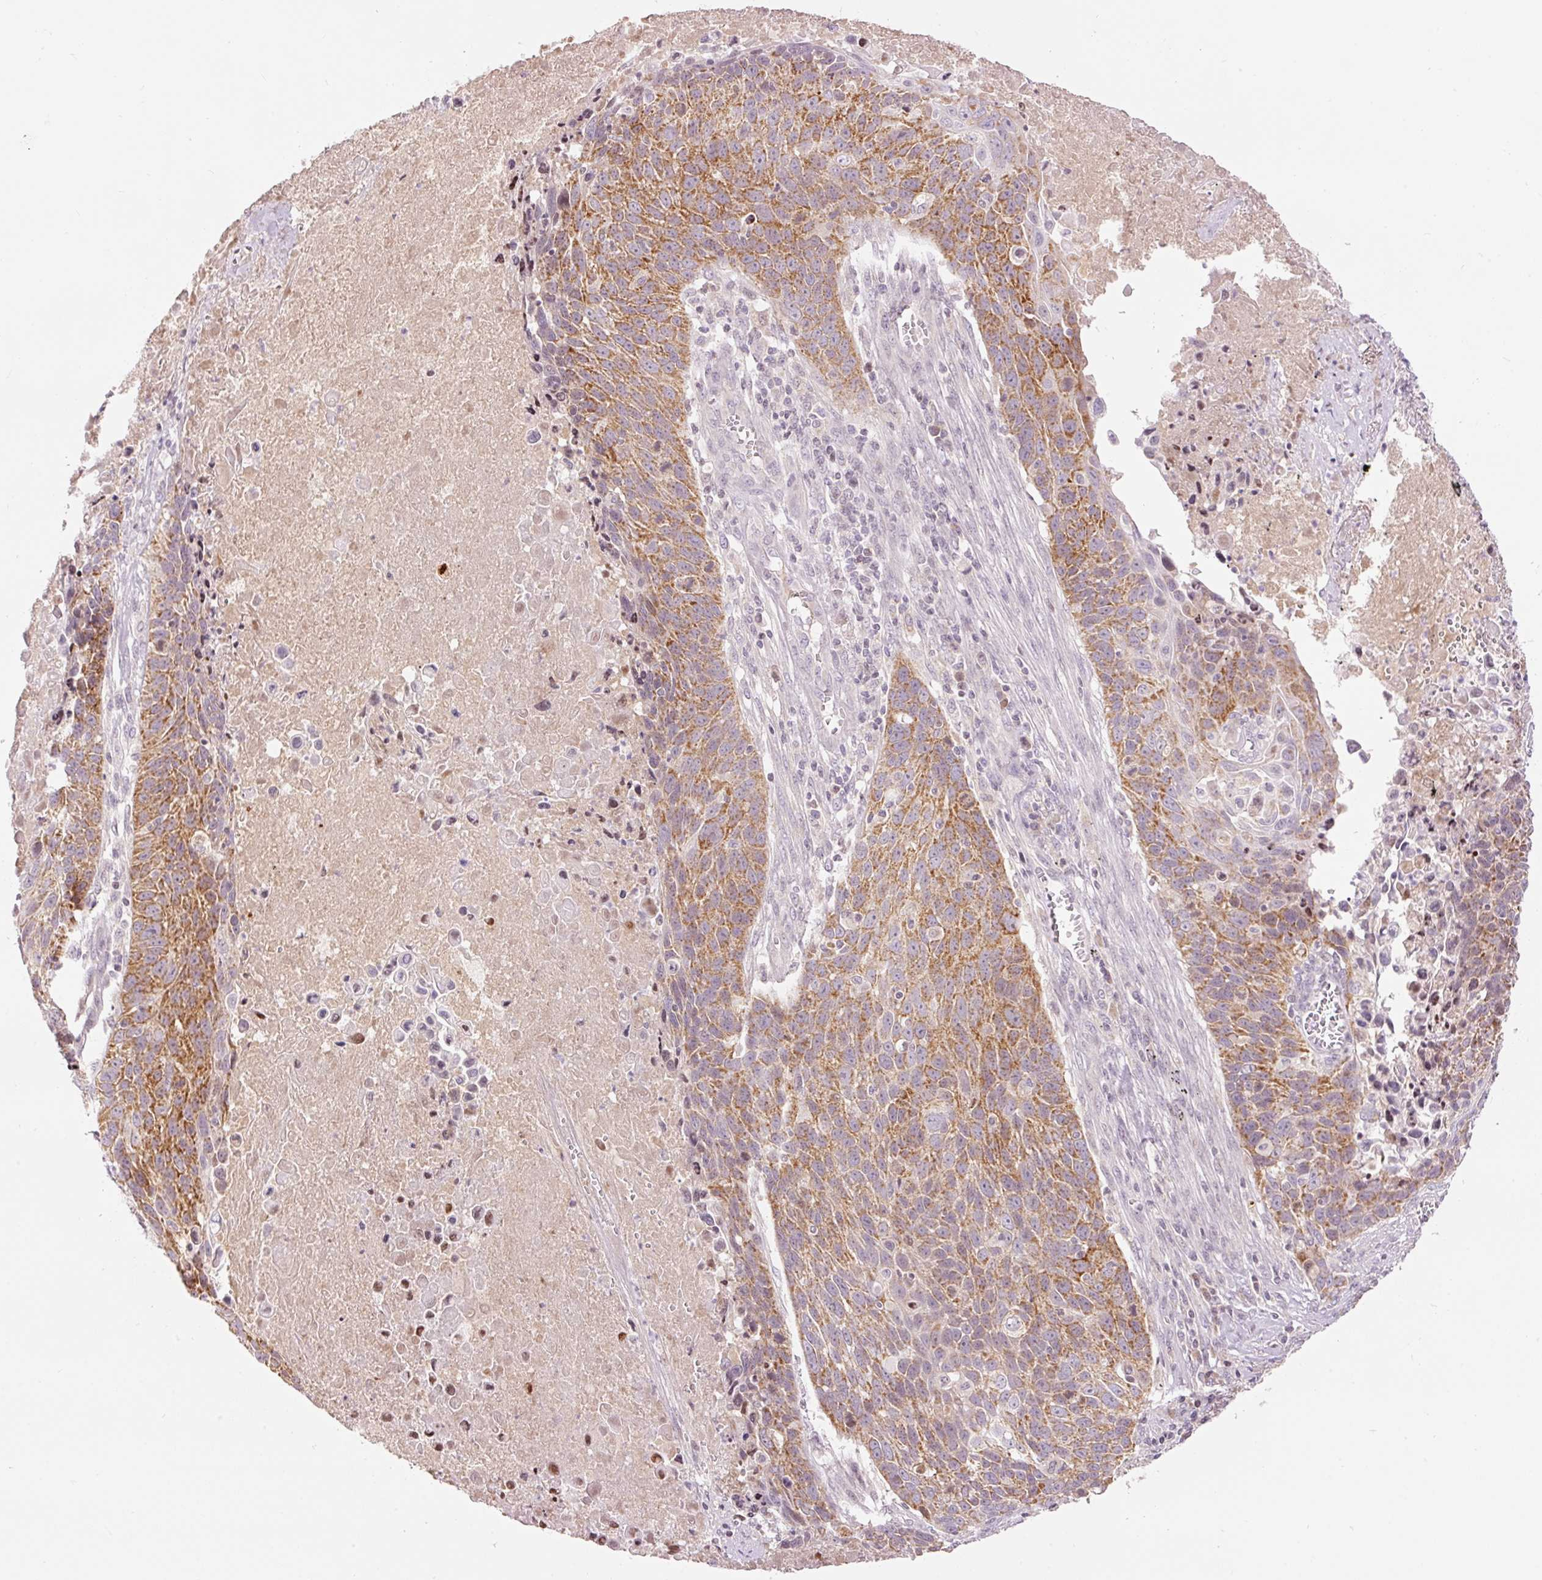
{"staining": {"intensity": "moderate", "quantity": ">75%", "location": "cytoplasmic/membranous"}, "tissue": "lung cancer", "cell_type": "Tumor cells", "image_type": "cancer", "snomed": [{"axis": "morphology", "description": "Squamous cell carcinoma, NOS"}, {"axis": "topography", "description": "Lung"}], "caption": "The immunohistochemical stain labels moderate cytoplasmic/membranous positivity in tumor cells of lung cancer (squamous cell carcinoma) tissue. (DAB IHC, brown staining for protein, blue staining for nuclei).", "gene": "ABHD11", "patient": {"sex": "male", "age": 78}}